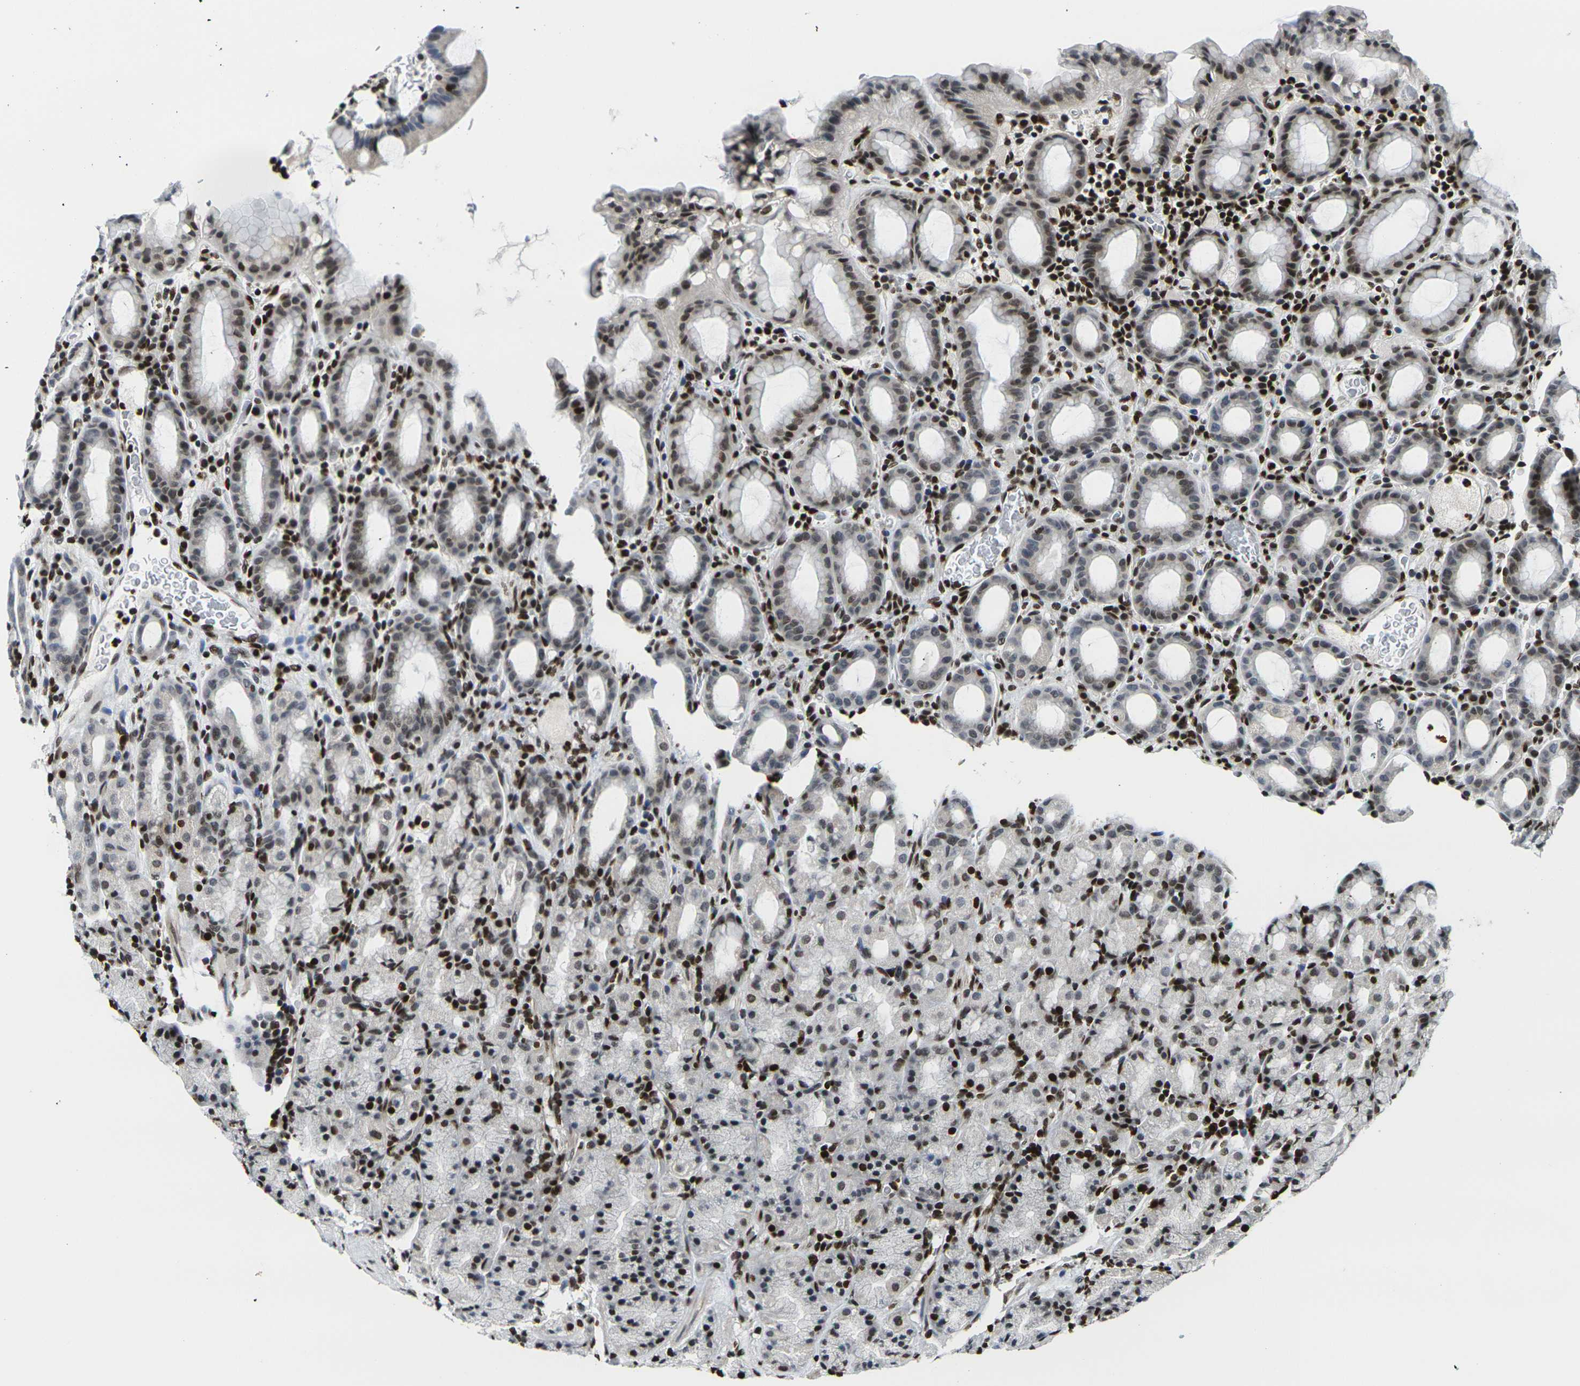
{"staining": {"intensity": "moderate", "quantity": "<25%", "location": "cytoplasmic/membranous,nuclear"}, "tissue": "stomach", "cell_type": "Glandular cells", "image_type": "normal", "snomed": [{"axis": "morphology", "description": "Normal tissue, NOS"}, {"axis": "topography", "description": "Stomach, upper"}], "caption": "Protein expression analysis of benign stomach shows moderate cytoplasmic/membranous,nuclear expression in about <25% of glandular cells.", "gene": "H1", "patient": {"sex": "male", "age": 68}}